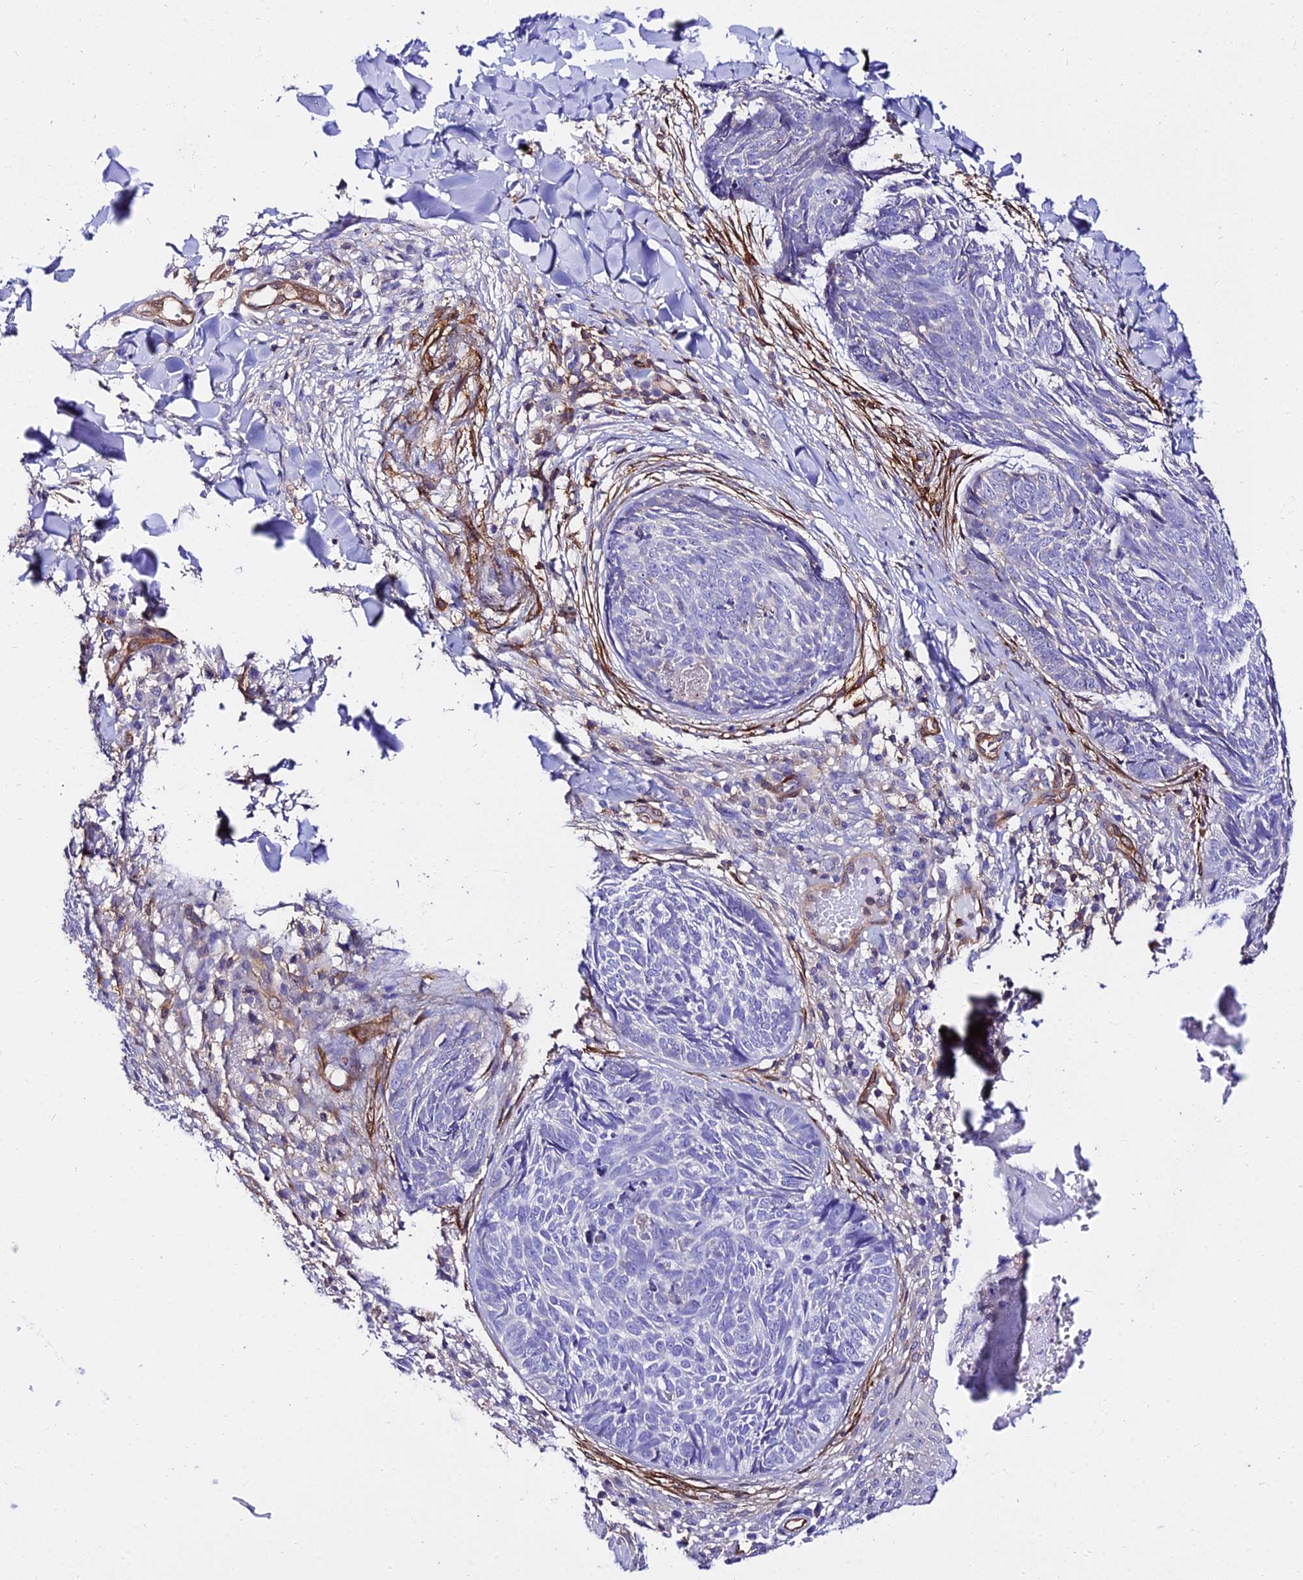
{"staining": {"intensity": "negative", "quantity": "none", "location": "none"}, "tissue": "skin cancer", "cell_type": "Tumor cells", "image_type": "cancer", "snomed": [{"axis": "morphology", "description": "Basal cell carcinoma"}, {"axis": "topography", "description": "Skin"}], "caption": "This is an immunohistochemistry histopathology image of skin cancer (basal cell carcinoma). There is no staining in tumor cells.", "gene": "CSRP1", "patient": {"sex": "female", "age": 61}}